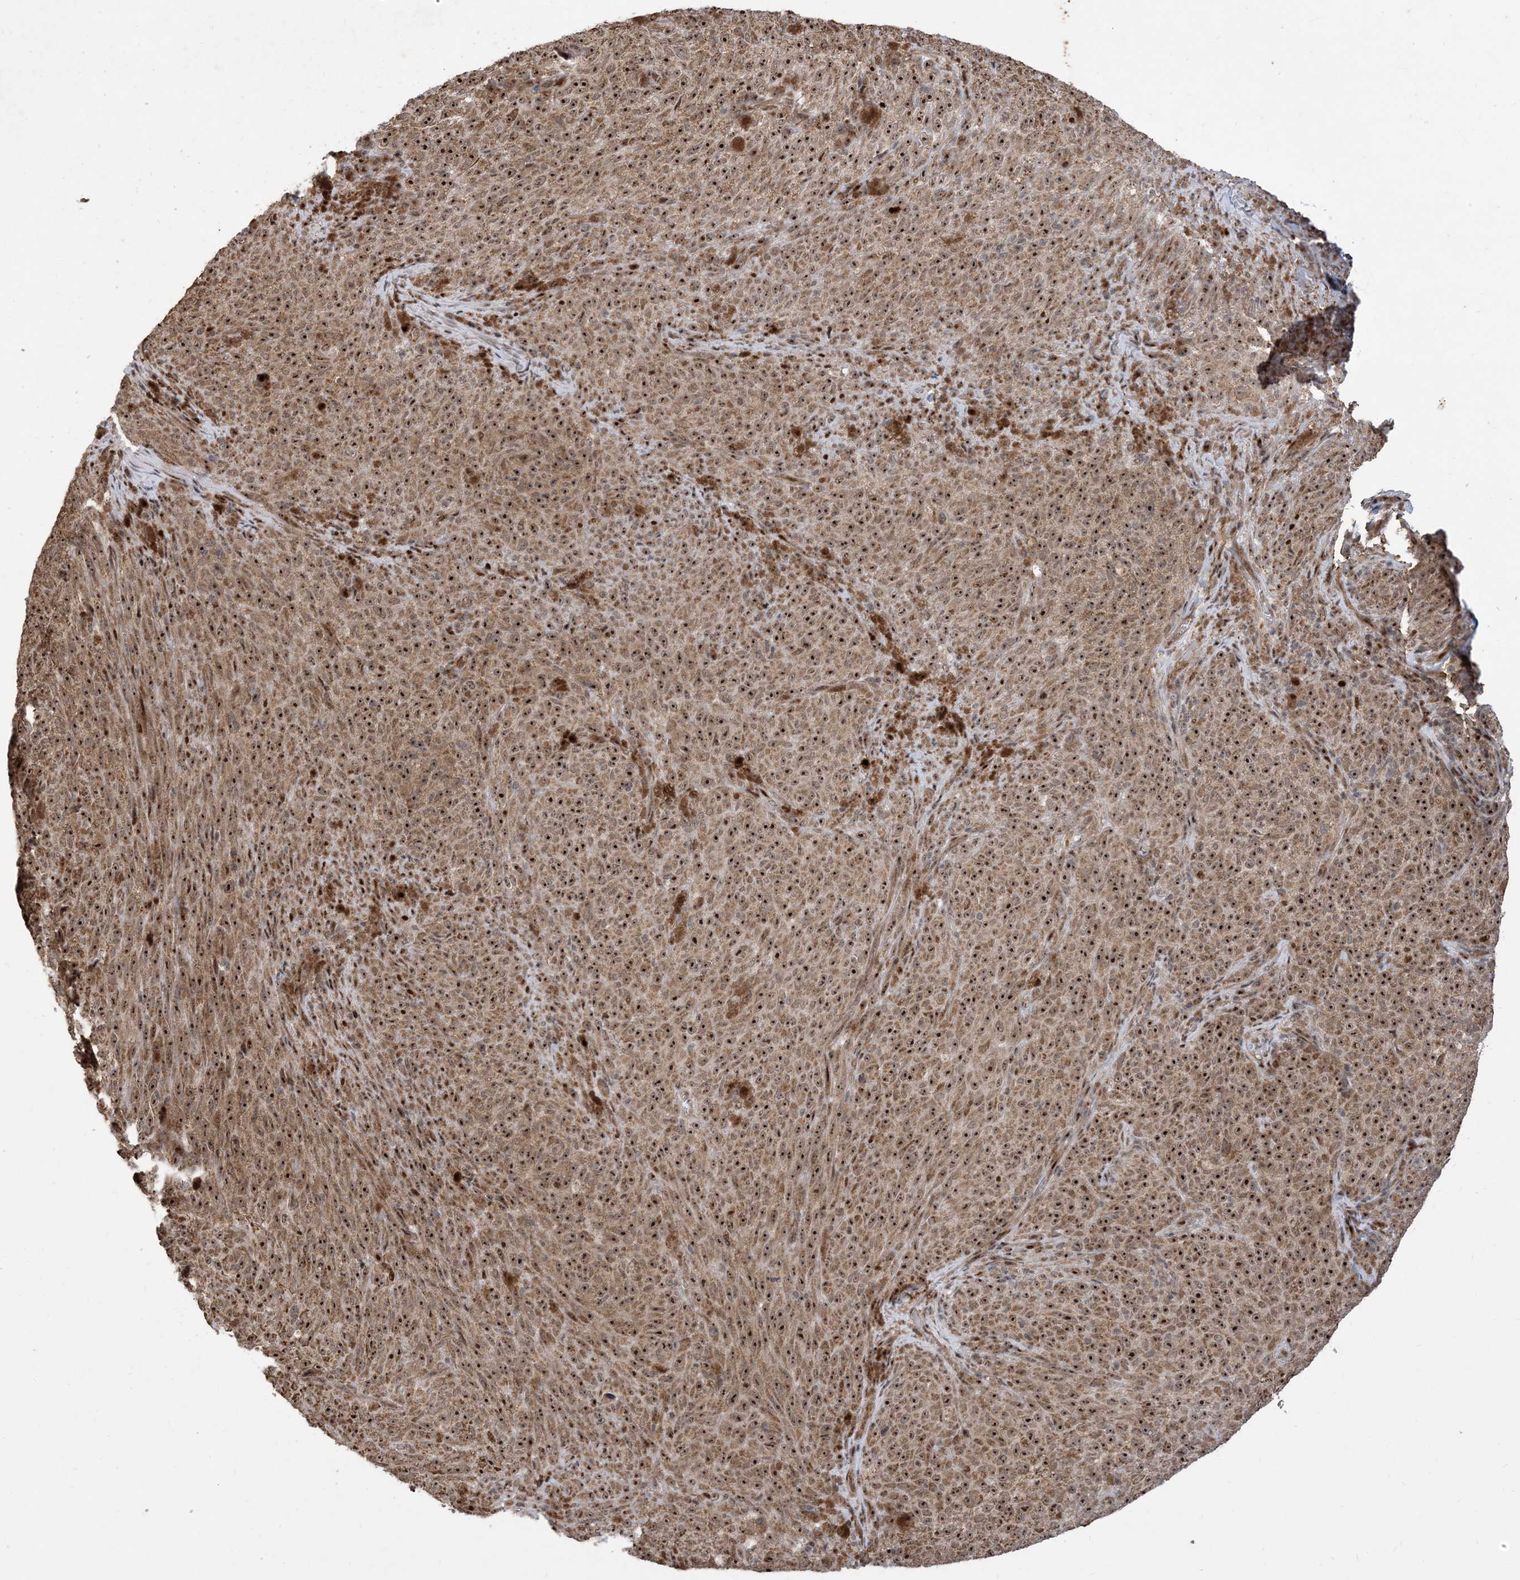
{"staining": {"intensity": "strong", "quantity": ">75%", "location": "cytoplasmic/membranous,nuclear"}, "tissue": "melanoma", "cell_type": "Tumor cells", "image_type": "cancer", "snomed": [{"axis": "morphology", "description": "Malignant melanoma, NOS"}, {"axis": "topography", "description": "Skin"}], "caption": "High-magnification brightfield microscopy of melanoma stained with DAB (3,3'-diaminobenzidine) (brown) and counterstained with hematoxylin (blue). tumor cells exhibit strong cytoplasmic/membranous and nuclear staining is present in about>75% of cells.", "gene": "FAM9B", "patient": {"sex": "female", "age": 82}}